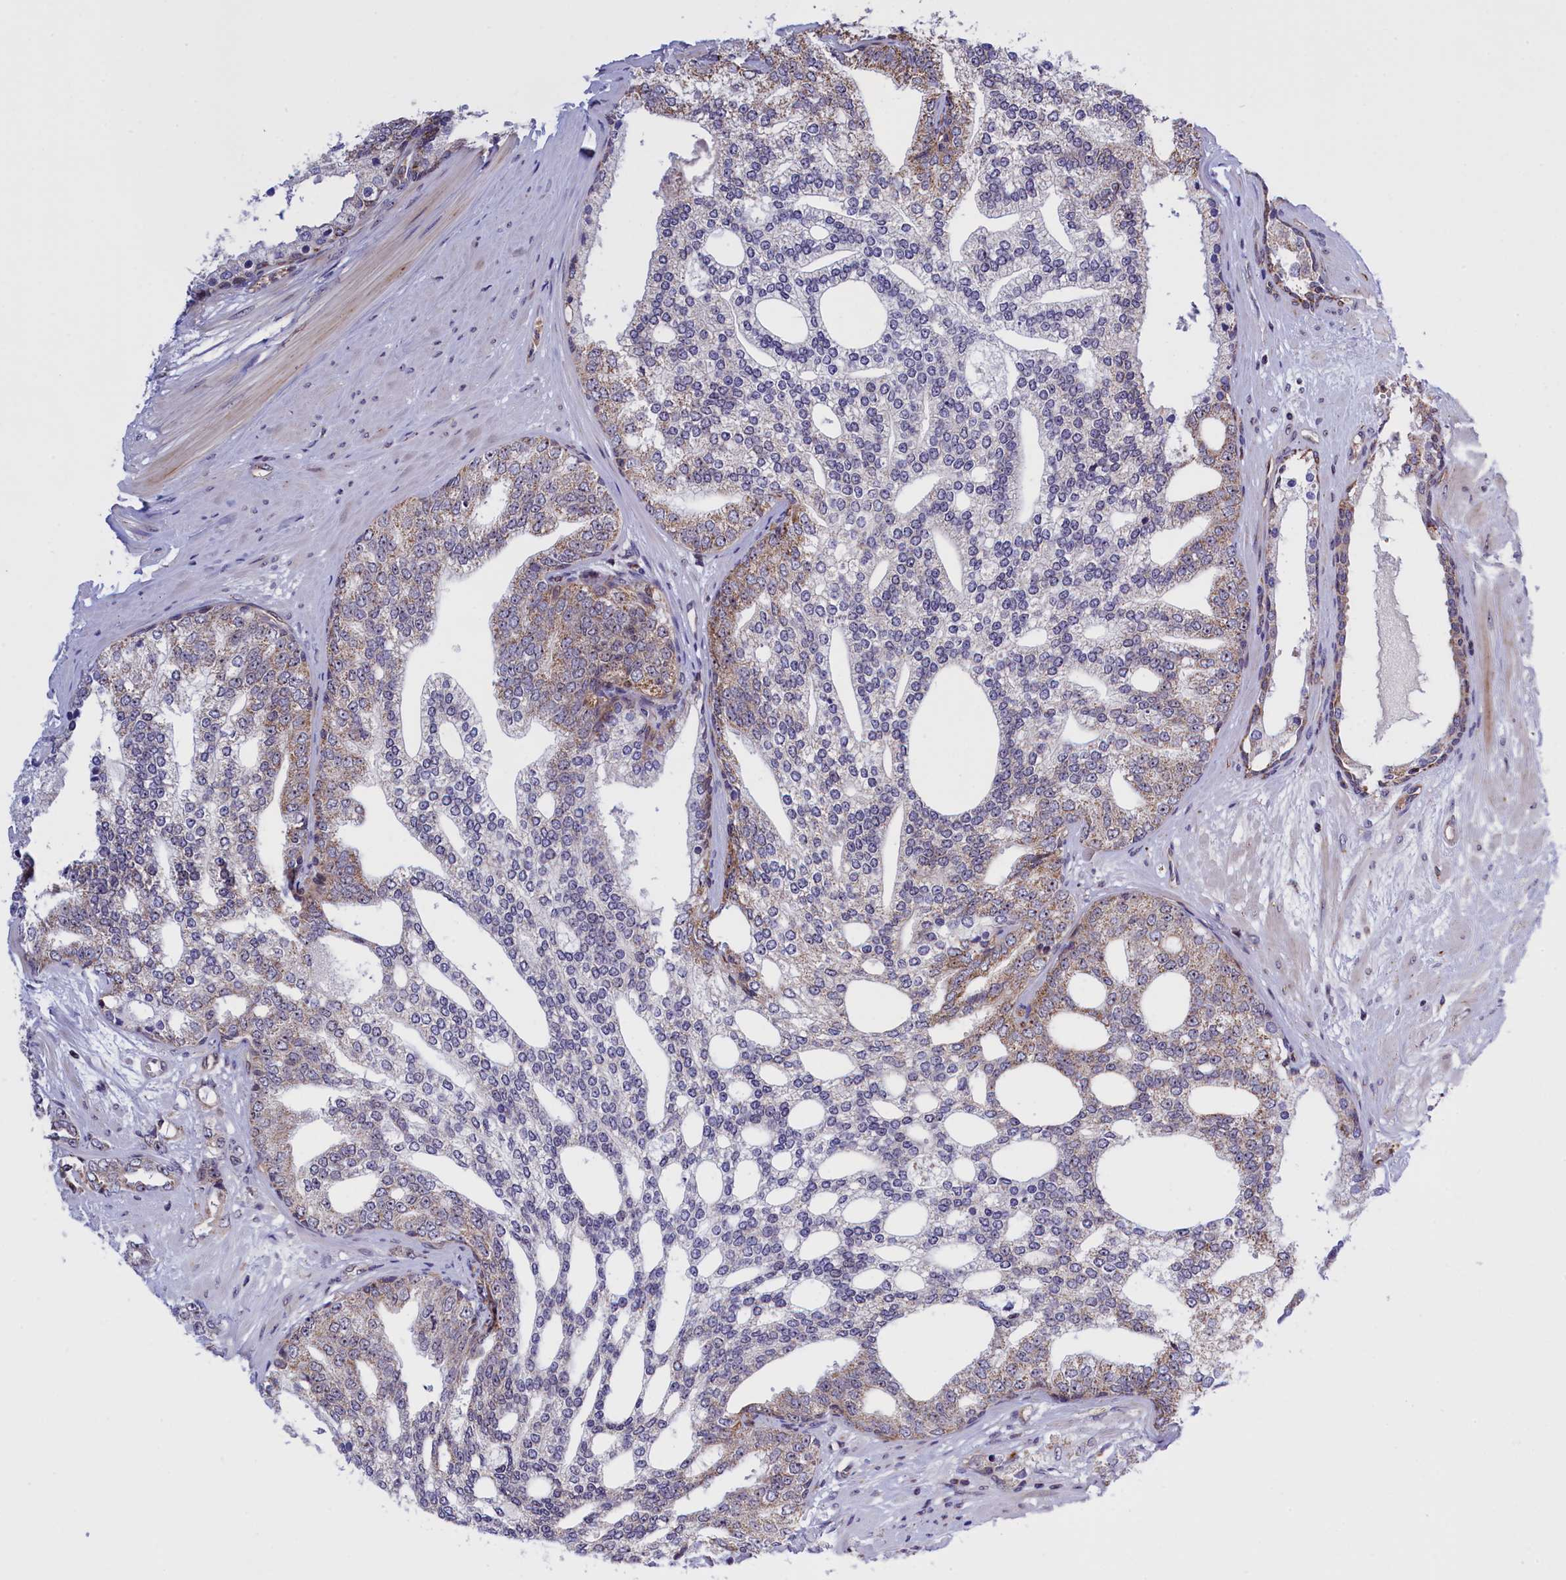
{"staining": {"intensity": "weak", "quantity": "<25%", "location": "cytoplasmic/membranous"}, "tissue": "prostate cancer", "cell_type": "Tumor cells", "image_type": "cancer", "snomed": [{"axis": "morphology", "description": "Adenocarcinoma, High grade"}, {"axis": "topography", "description": "Prostate"}], "caption": "Tumor cells are negative for protein expression in human high-grade adenocarcinoma (prostate).", "gene": "MPND", "patient": {"sex": "male", "age": 64}}